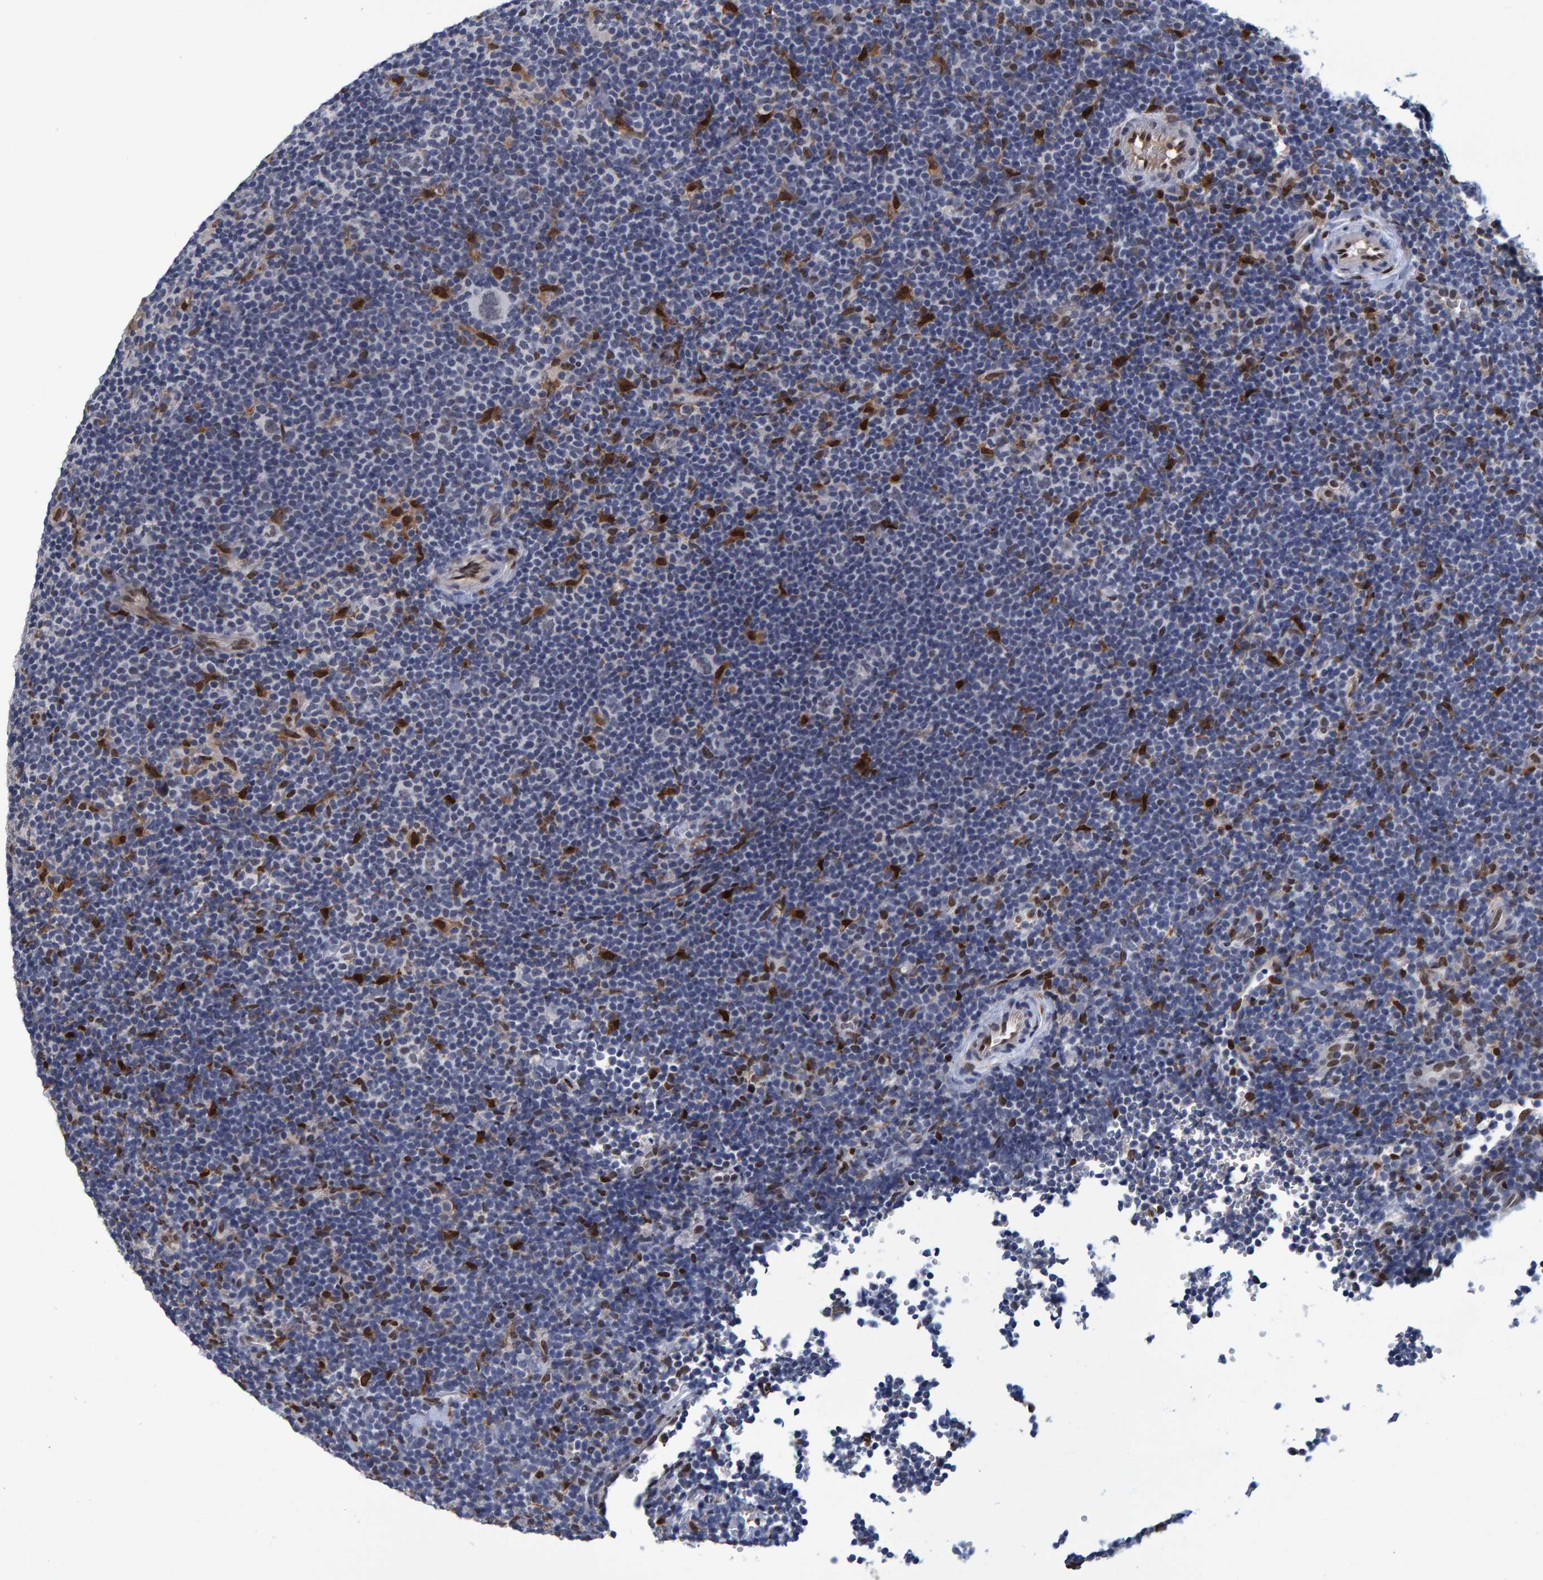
{"staining": {"intensity": "negative", "quantity": "none", "location": "none"}, "tissue": "lymphoma", "cell_type": "Tumor cells", "image_type": "cancer", "snomed": [{"axis": "morphology", "description": "Hodgkin's disease, NOS"}, {"axis": "topography", "description": "Lymph node"}], "caption": "High magnification brightfield microscopy of lymphoma stained with DAB (brown) and counterstained with hematoxylin (blue): tumor cells show no significant positivity.", "gene": "QKI", "patient": {"sex": "female", "age": 57}}